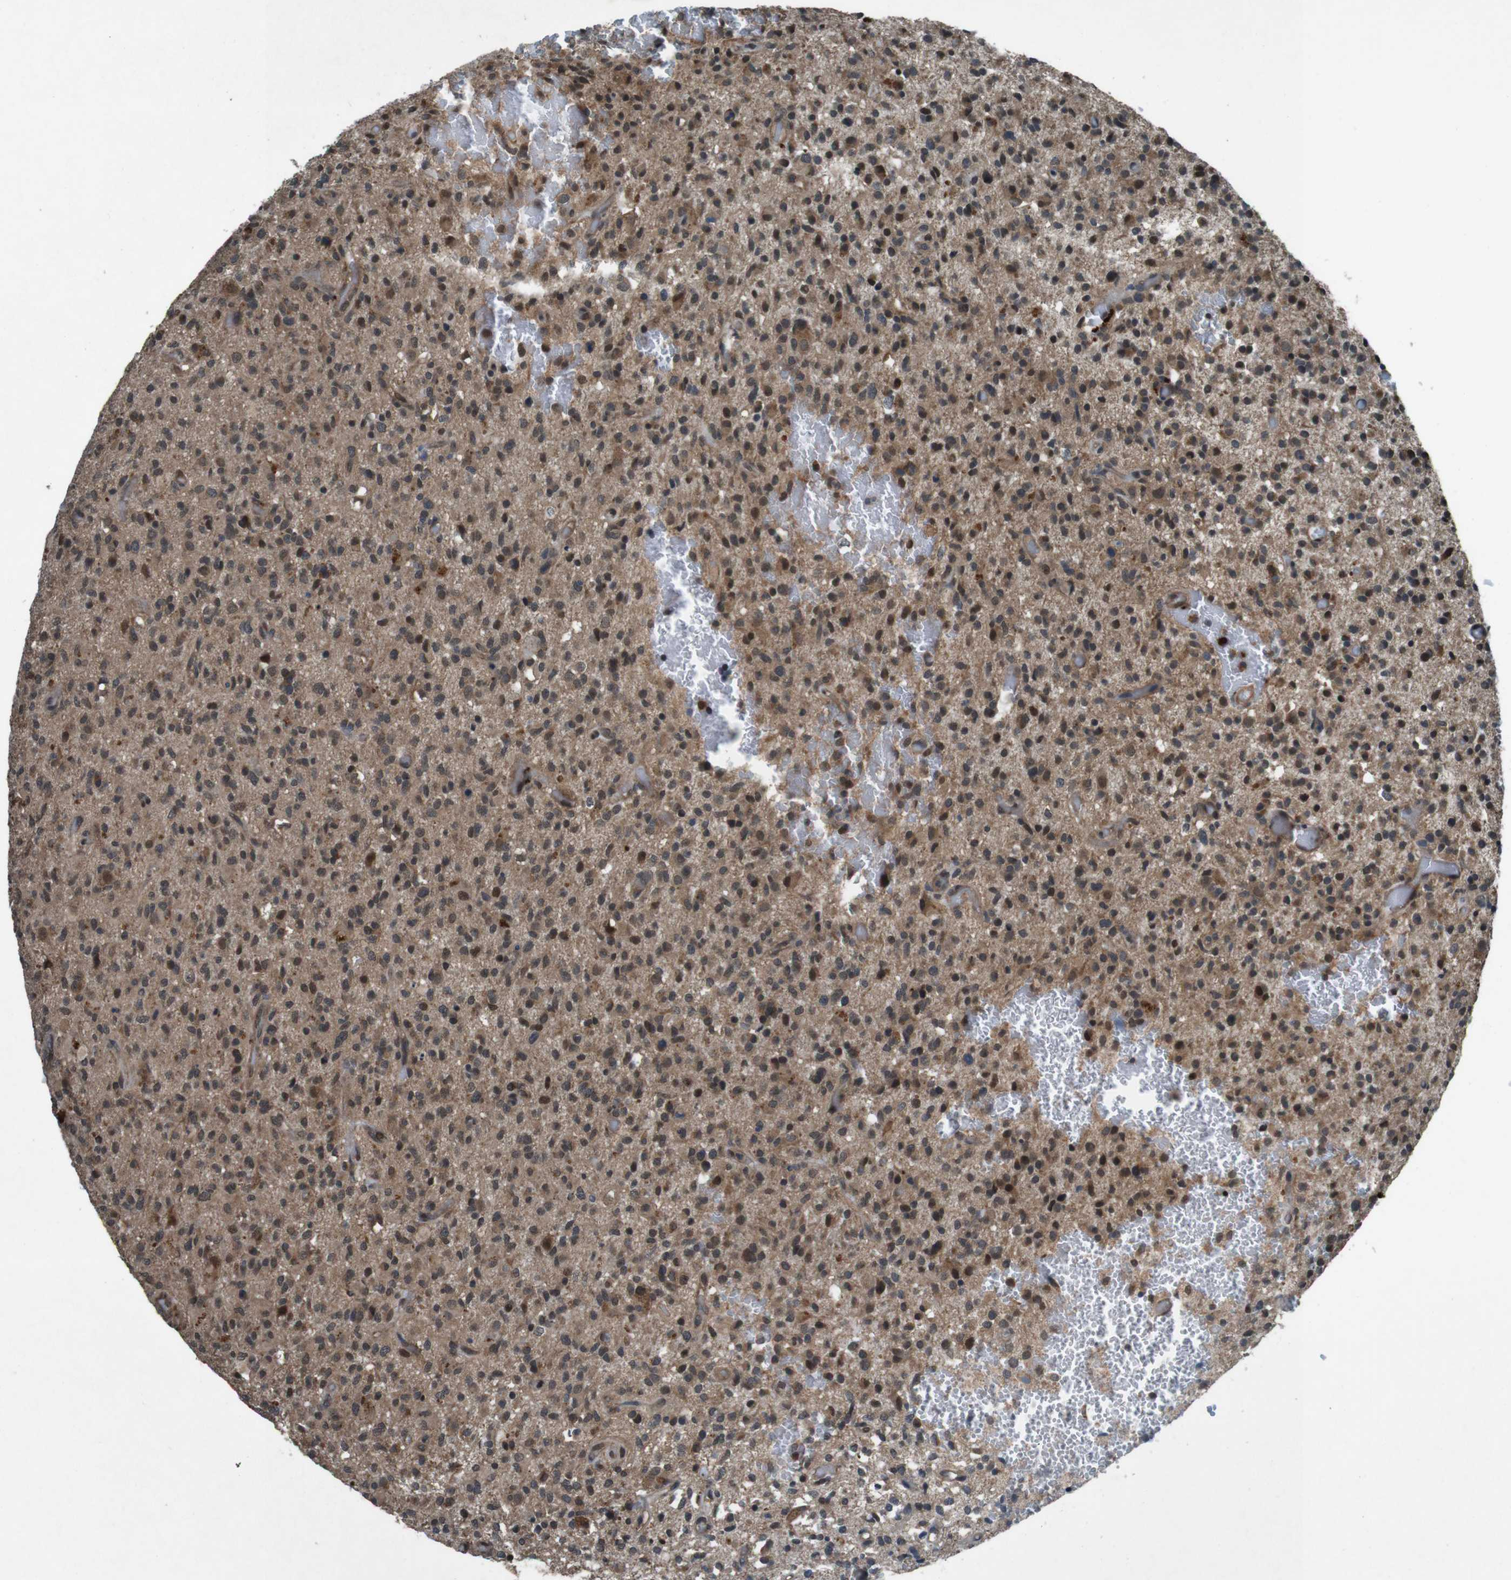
{"staining": {"intensity": "moderate", "quantity": ">75%", "location": "cytoplasmic/membranous,nuclear"}, "tissue": "glioma", "cell_type": "Tumor cells", "image_type": "cancer", "snomed": [{"axis": "morphology", "description": "Glioma, malignant, High grade"}, {"axis": "topography", "description": "Brain"}], "caption": "Protein staining shows moderate cytoplasmic/membranous and nuclear positivity in approximately >75% of tumor cells in glioma.", "gene": "SOCS1", "patient": {"sex": "male", "age": 71}}